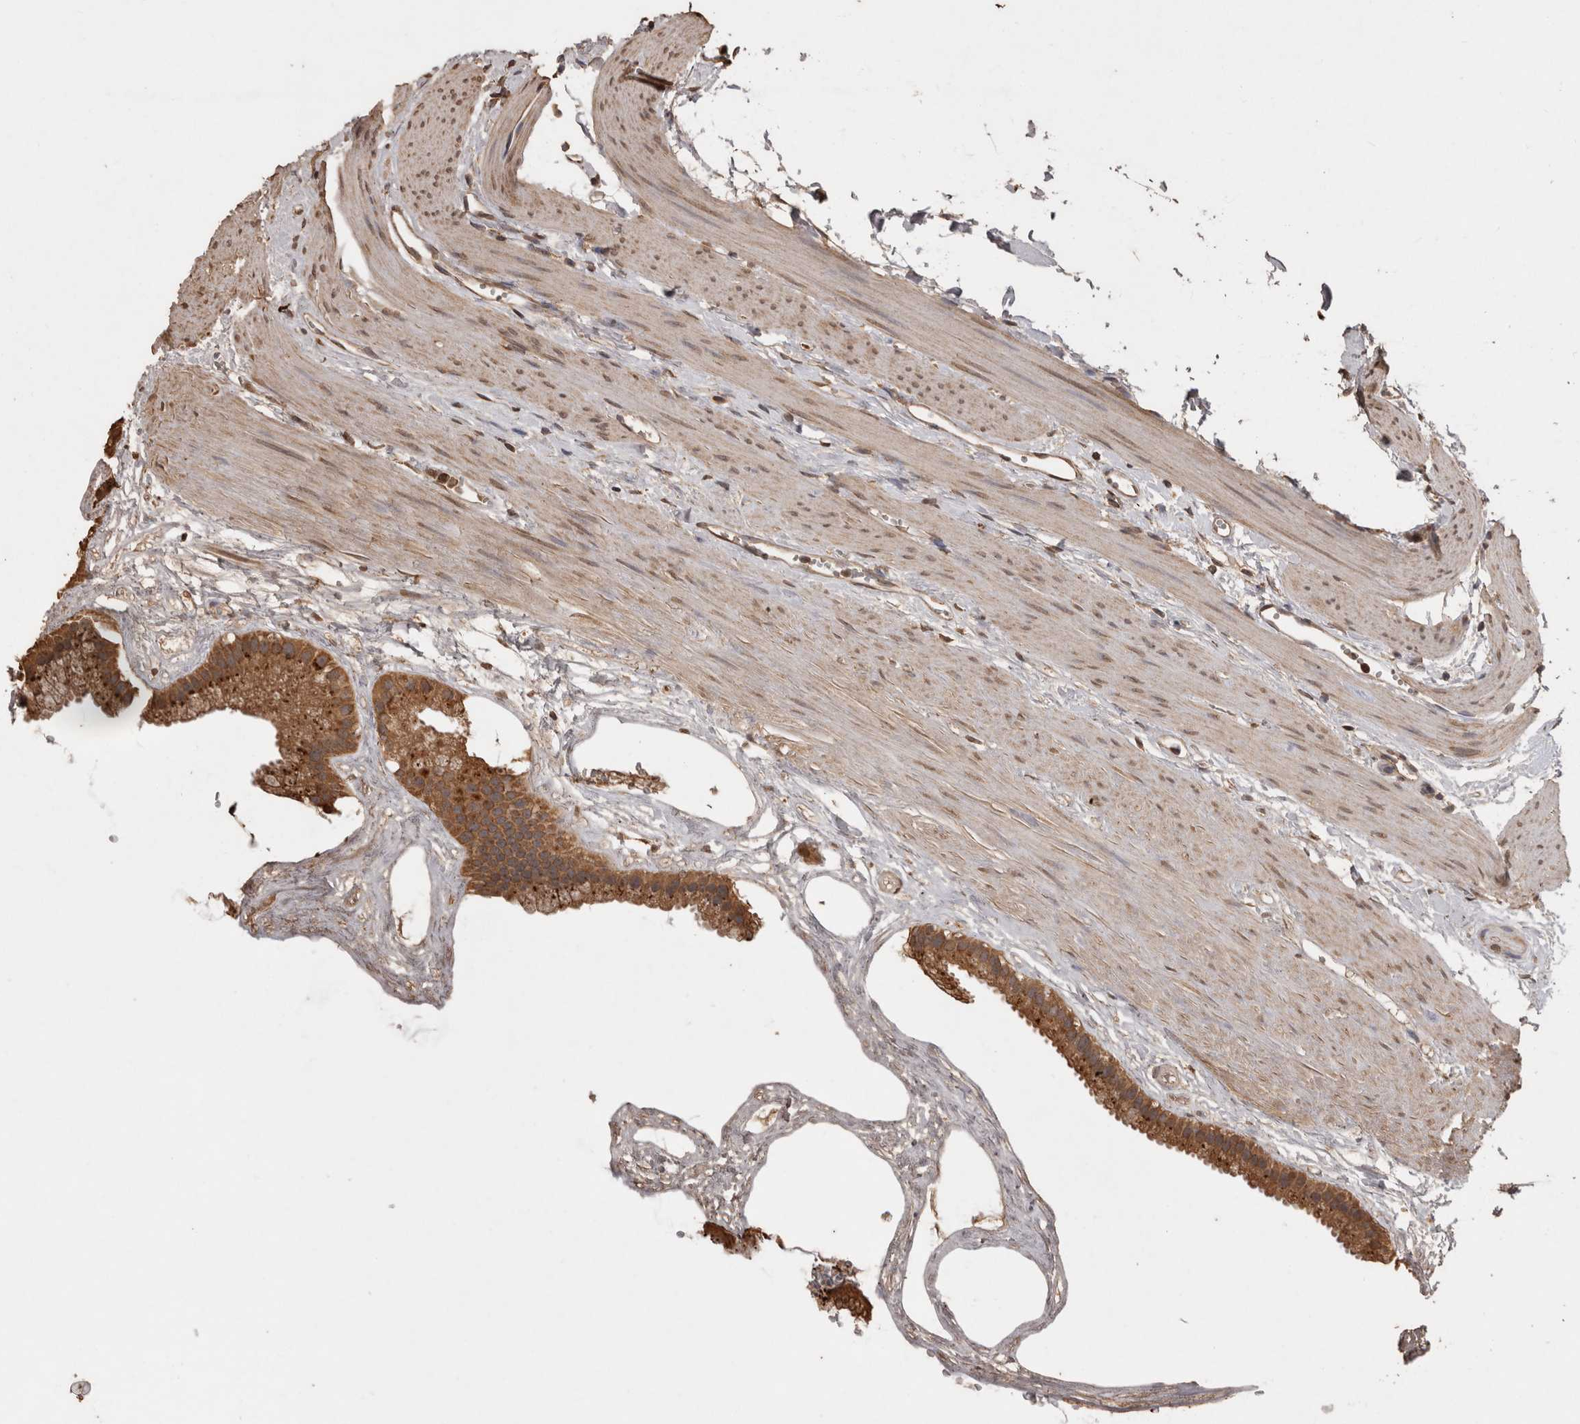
{"staining": {"intensity": "moderate", "quantity": ">75%", "location": "cytoplasmic/membranous"}, "tissue": "gallbladder", "cell_type": "Glandular cells", "image_type": "normal", "snomed": [{"axis": "morphology", "description": "Normal tissue, NOS"}, {"axis": "topography", "description": "Gallbladder"}], "caption": "Immunohistochemical staining of unremarkable gallbladder demonstrates medium levels of moderate cytoplasmic/membranous staining in approximately >75% of glandular cells. (Brightfield microscopy of DAB IHC at high magnification).", "gene": "SOCS5", "patient": {"sex": "female", "age": 64}}